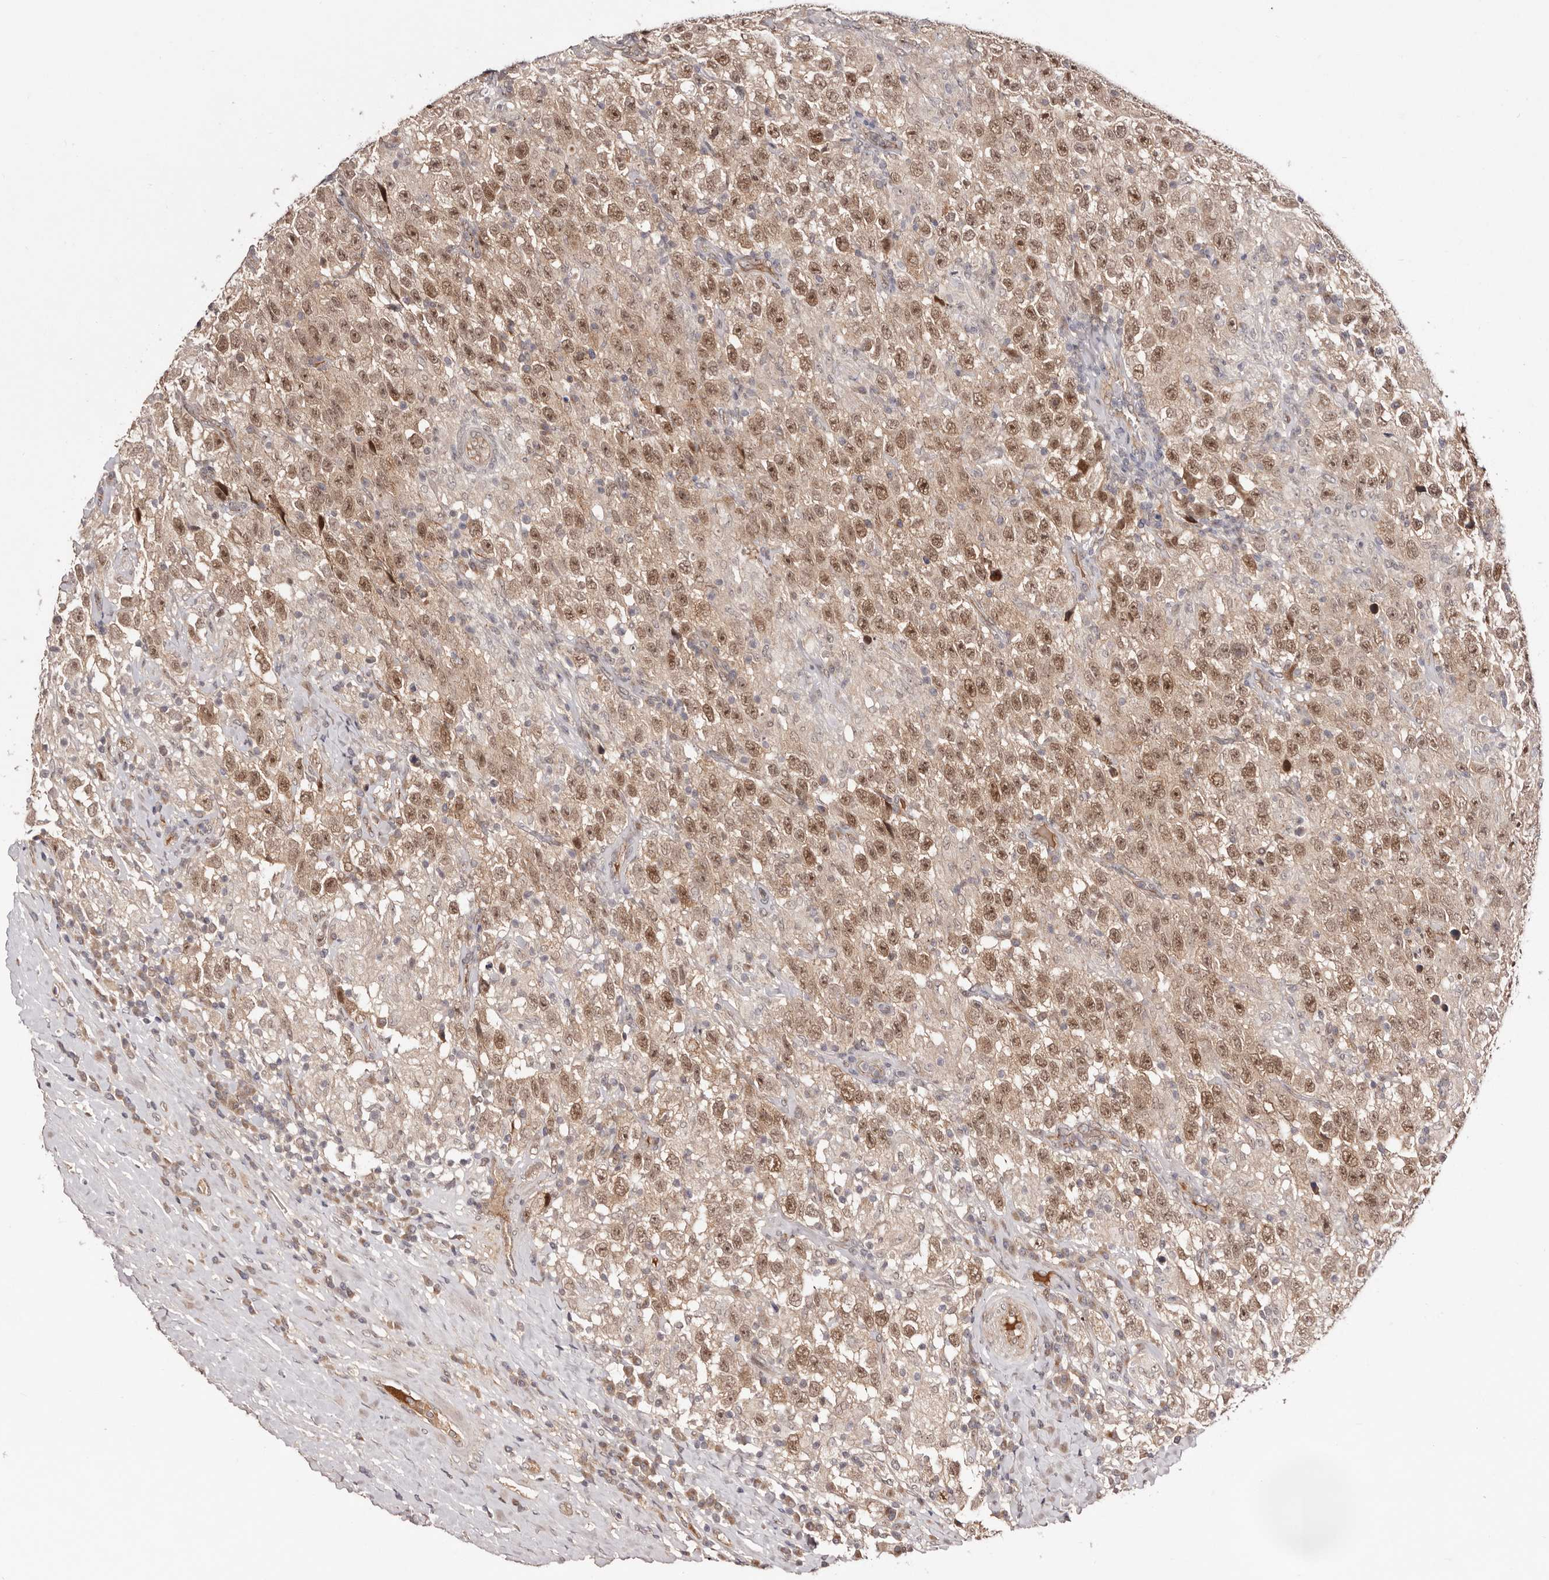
{"staining": {"intensity": "moderate", "quantity": ">75%", "location": "cytoplasmic/membranous,nuclear"}, "tissue": "testis cancer", "cell_type": "Tumor cells", "image_type": "cancer", "snomed": [{"axis": "morphology", "description": "Seminoma, NOS"}, {"axis": "topography", "description": "Testis"}], "caption": "Testis seminoma was stained to show a protein in brown. There is medium levels of moderate cytoplasmic/membranous and nuclear expression in approximately >75% of tumor cells.", "gene": "EGR3", "patient": {"sex": "male", "age": 41}}